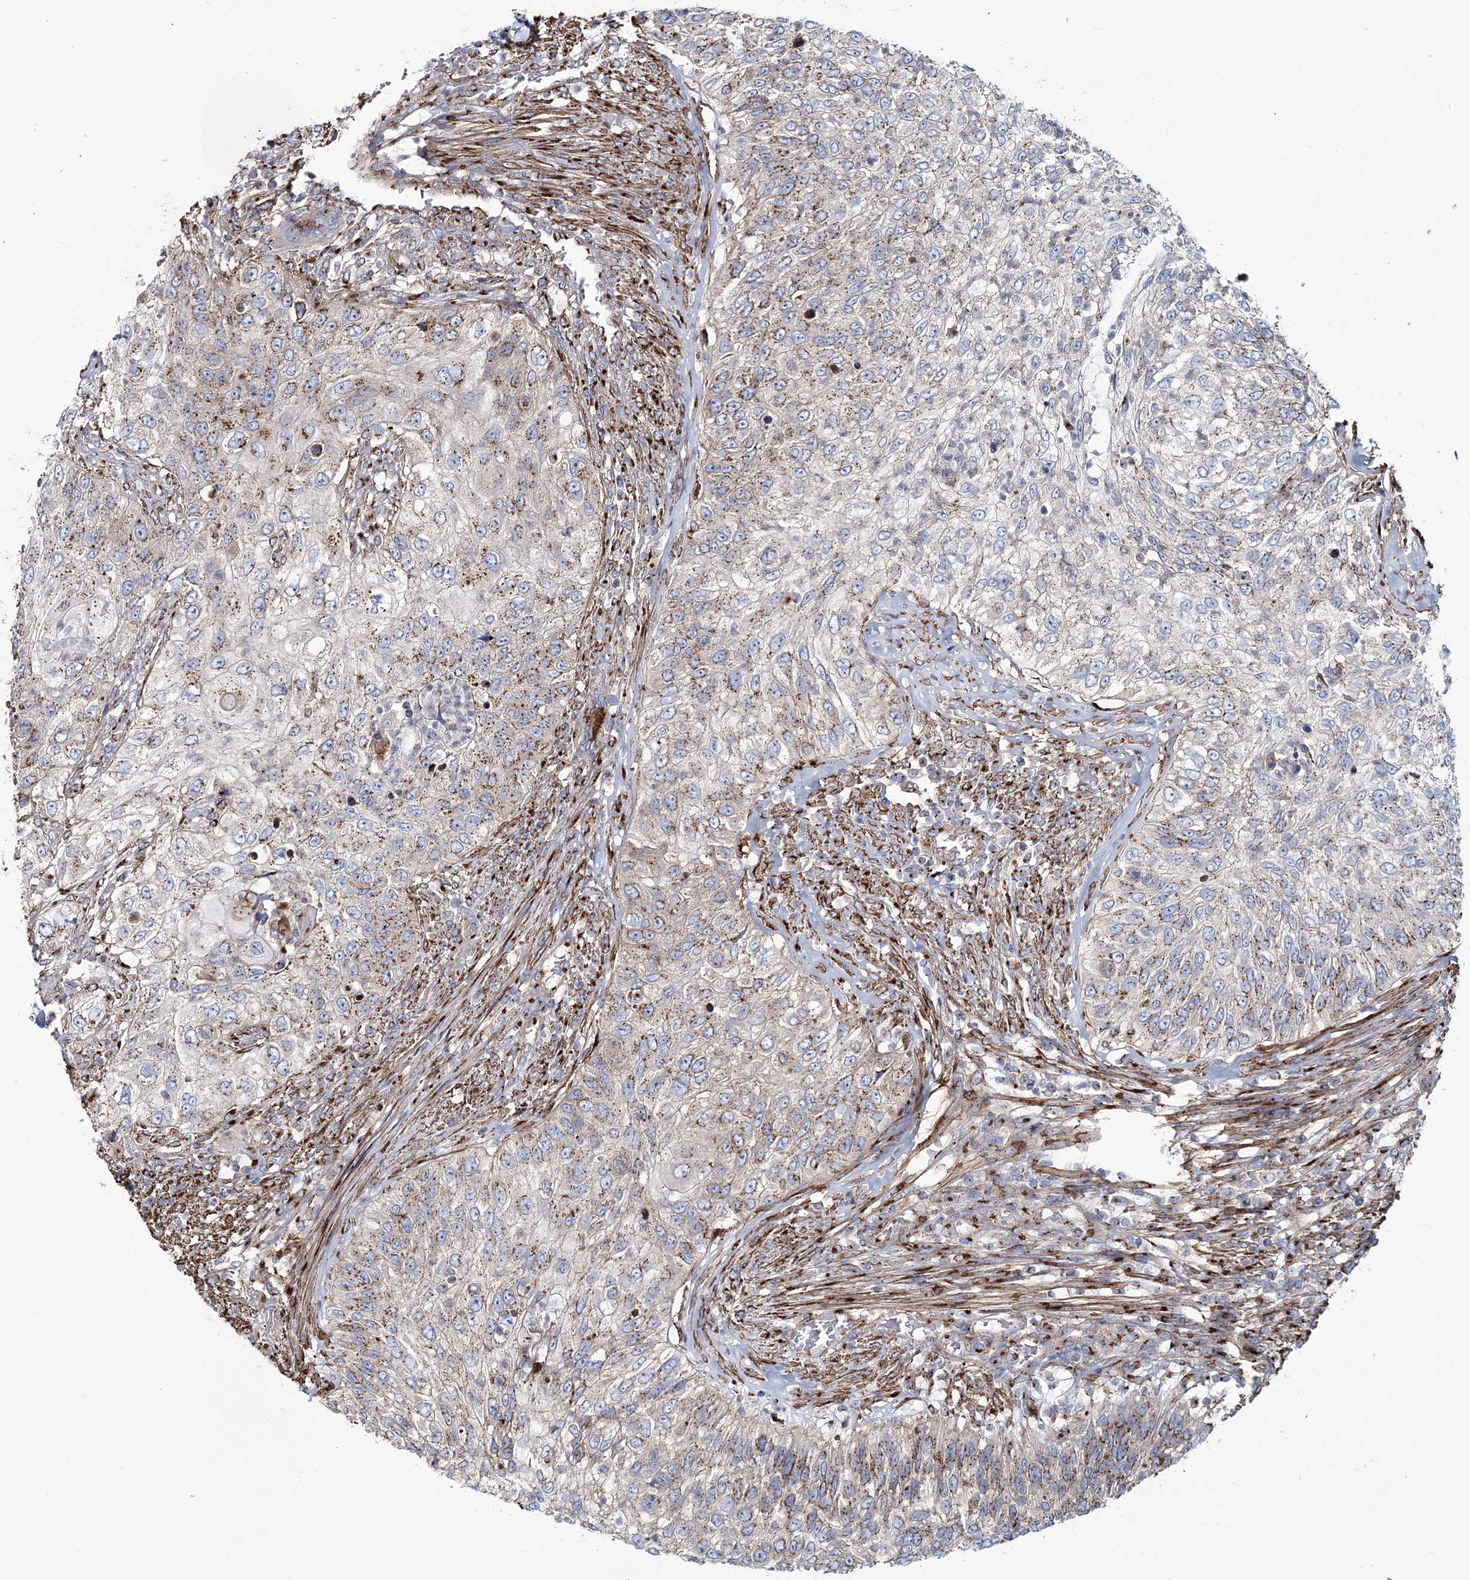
{"staining": {"intensity": "moderate", "quantity": ">75%", "location": "cytoplasmic/membranous"}, "tissue": "urothelial cancer", "cell_type": "Tumor cells", "image_type": "cancer", "snomed": [{"axis": "morphology", "description": "Urothelial carcinoma, High grade"}, {"axis": "topography", "description": "Urinary bladder"}], "caption": "High-power microscopy captured an immunohistochemistry micrograph of high-grade urothelial carcinoma, revealing moderate cytoplasmic/membranous staining in approximately >75% of tumor cells.", "gene": "MAN1A2", "patient": {"sex": "female", "age": 60}}